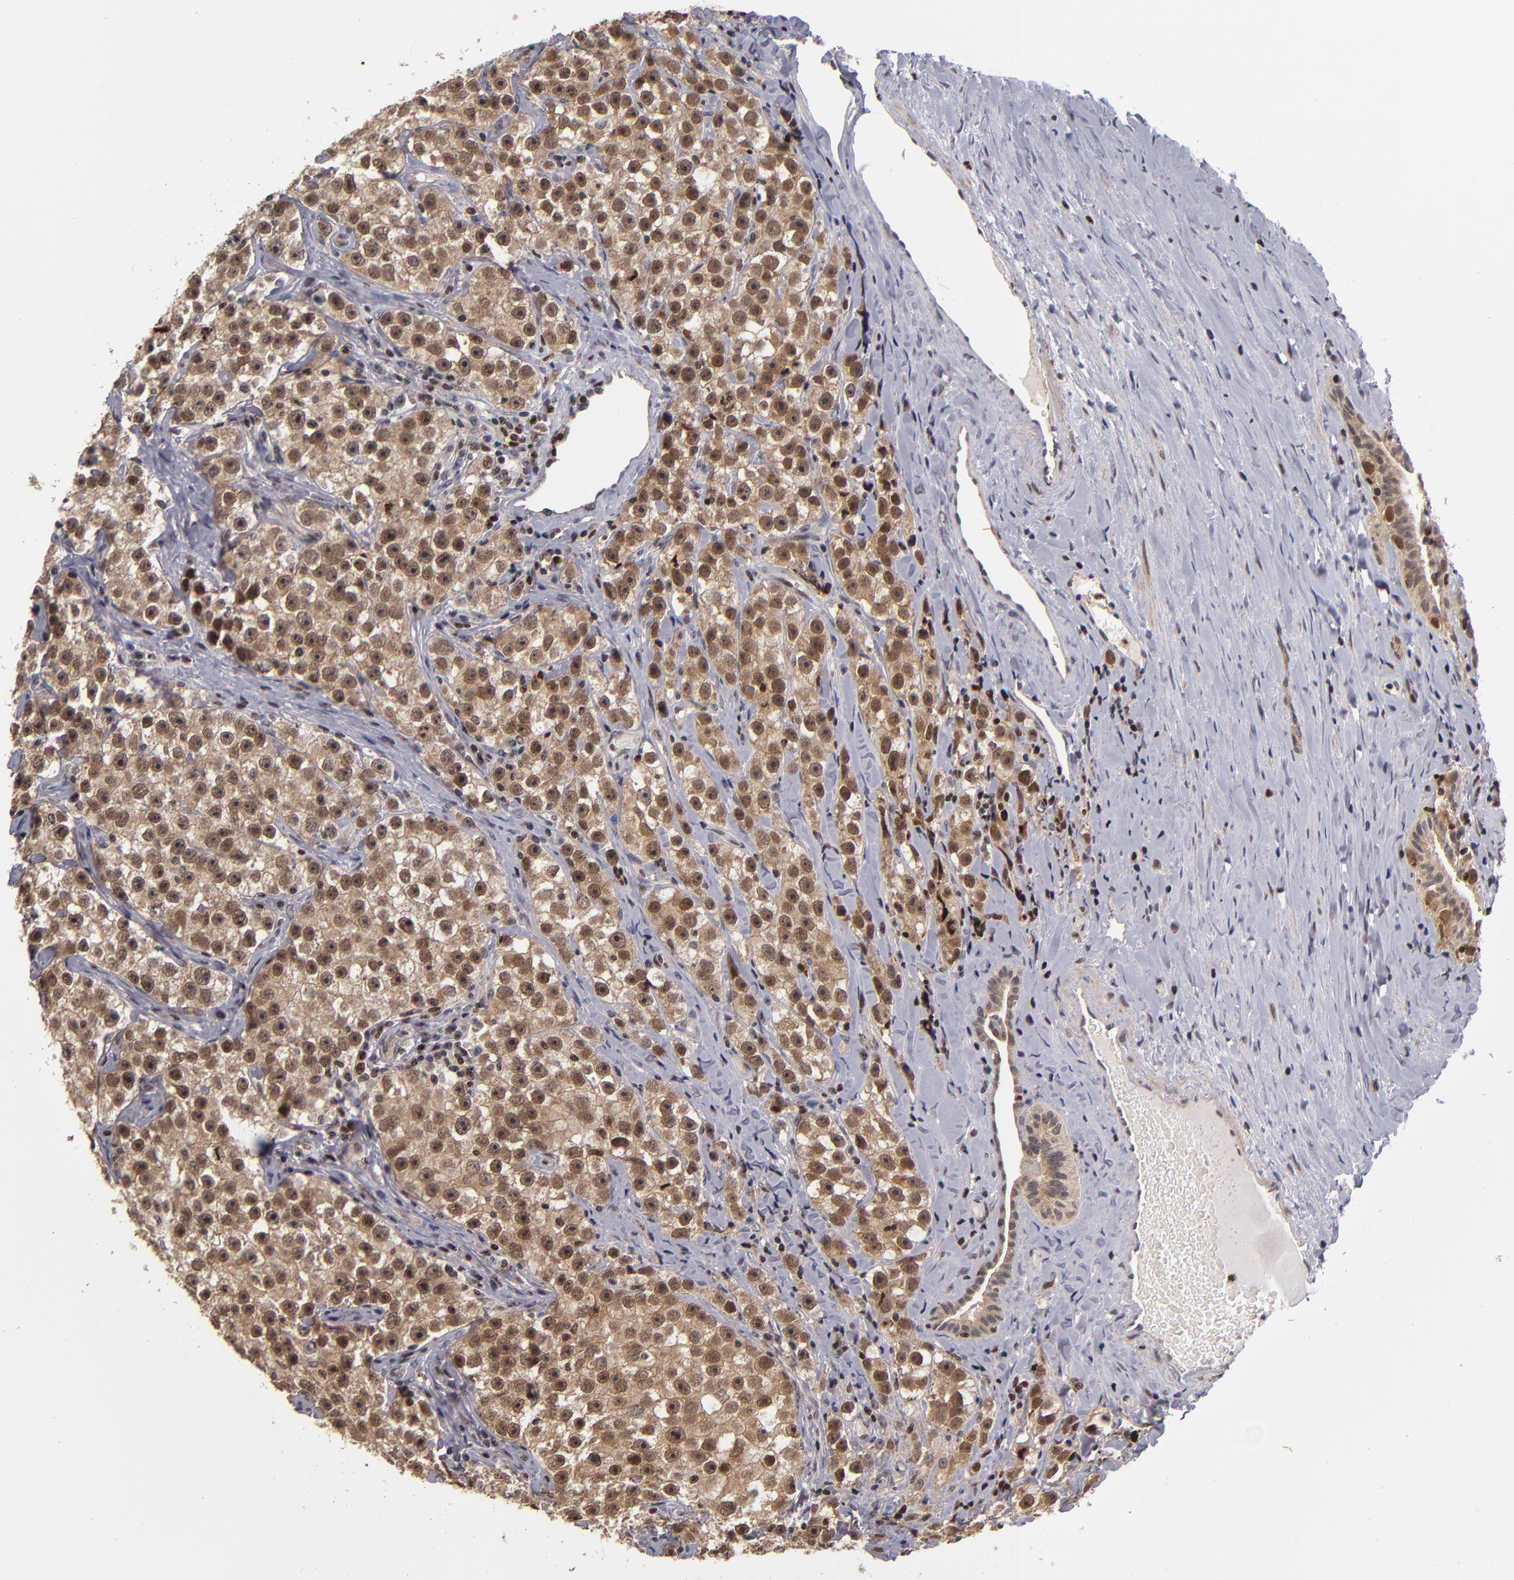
{"staining": {"intensity": "weak", "quantity": ">75%", "location": "cytoplasmic/membranous,nuclear"}, "tissue": "testis cancer", "cell_type": "Tumor cells", "image_type": "cancer", "snomed": [{"axis": "morphology", "description": "Seminoma, NOS"}, {"axis": "topography", "description": "Testis"}], "caption": "Protein staining of seminoma (testis) tissue reveals weak cytoplasmic/membranous and nuclear positivity in about >75% of tumor cells.", "gene": "KDM6A", "patient": {"sex": "male", "age": 32}}